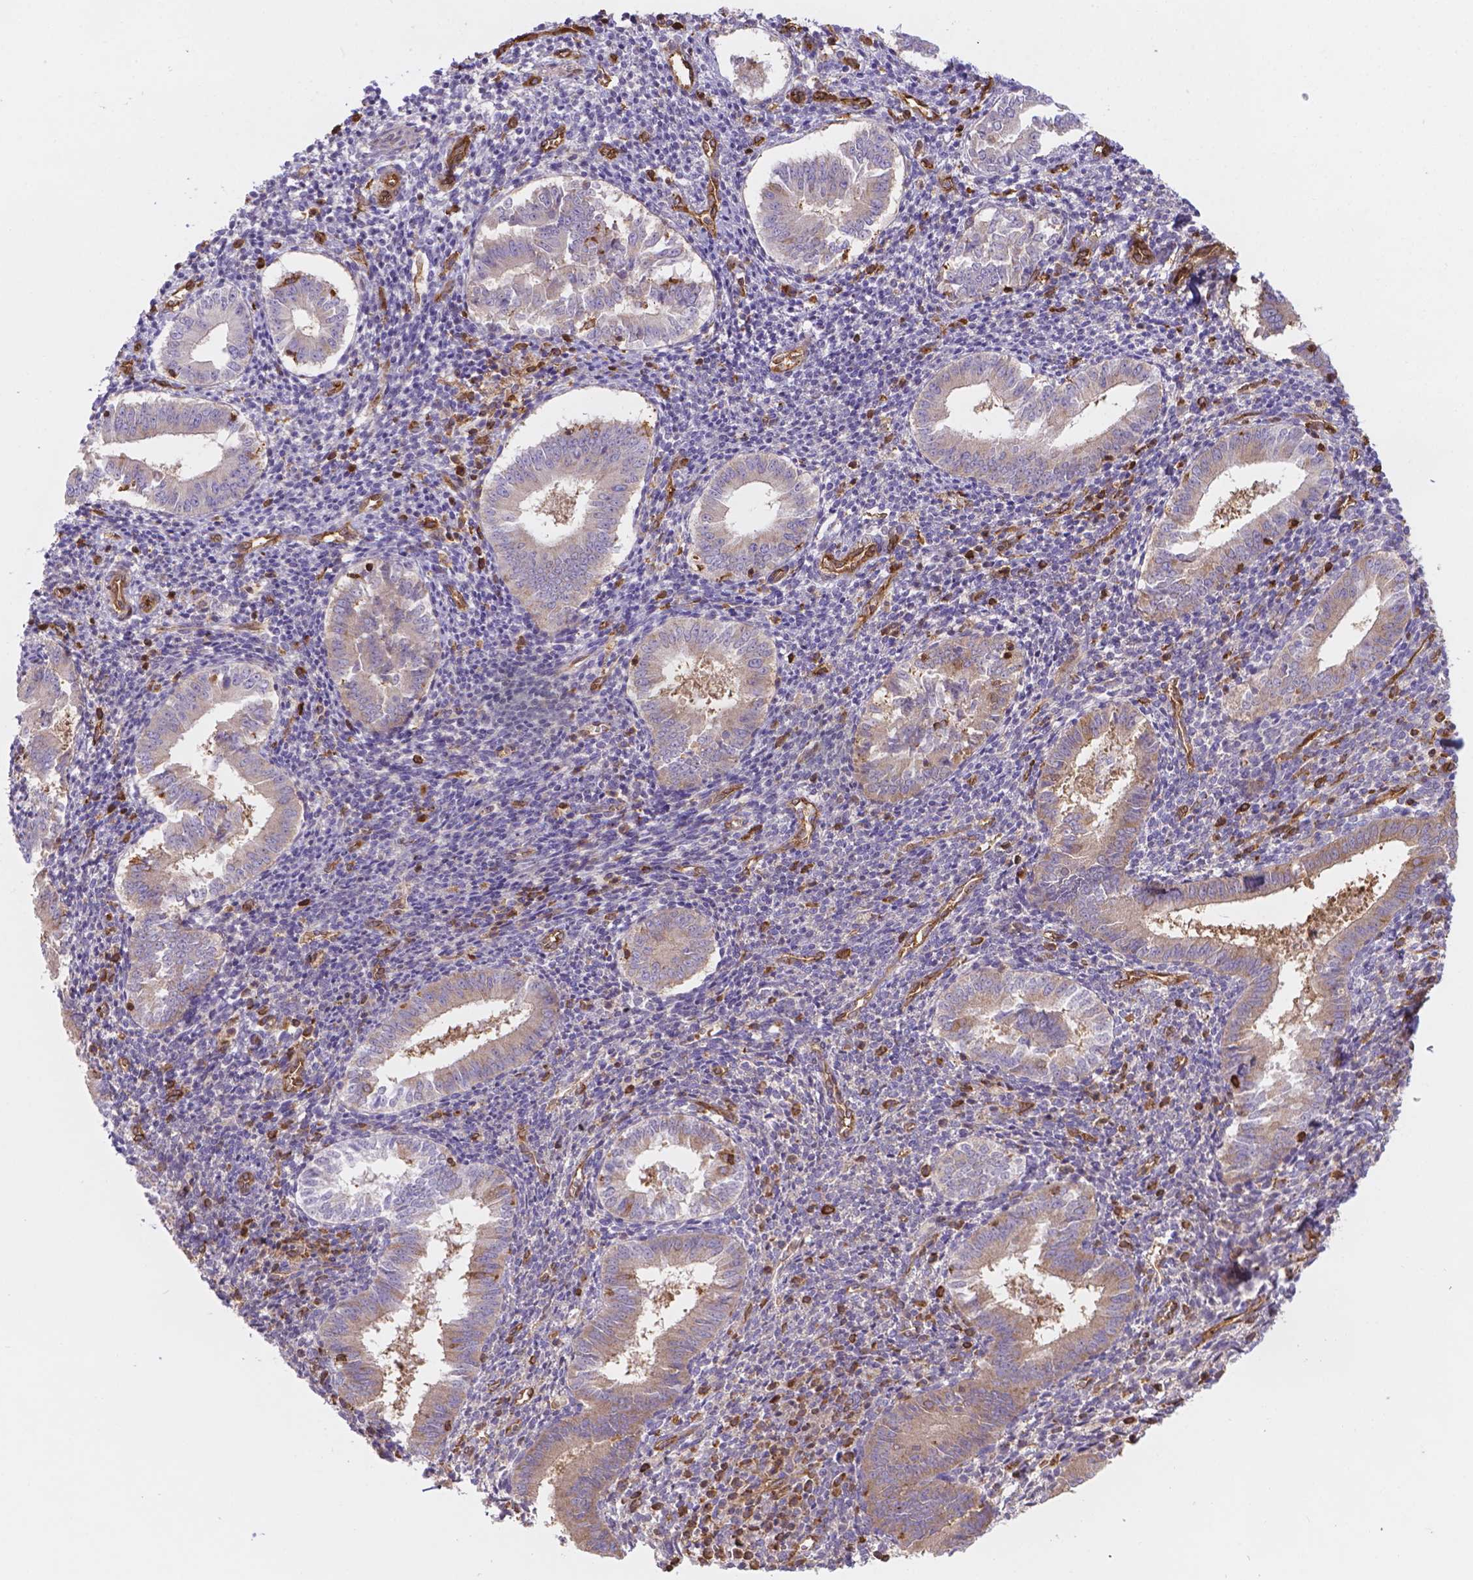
{"staining": {"intensity": "negative", "quantity": "none", "location": "none"}, "tissue": "endometrium", "cell_type": "Cells in endometrial stroma", "image_type": "normal", "snomed": [{"axis": "morphology", "description": "Normal tissue, NOS"}, {"axis": "topography", "description": "Endometrium"}], "caption": "Protein analysis of benign endometrium shows no significant positivity in cells in endometrial stroma. Nuclei are stained in blue.", "gene": "DMWD", "patient": {"sex": "female", "age": 25}}